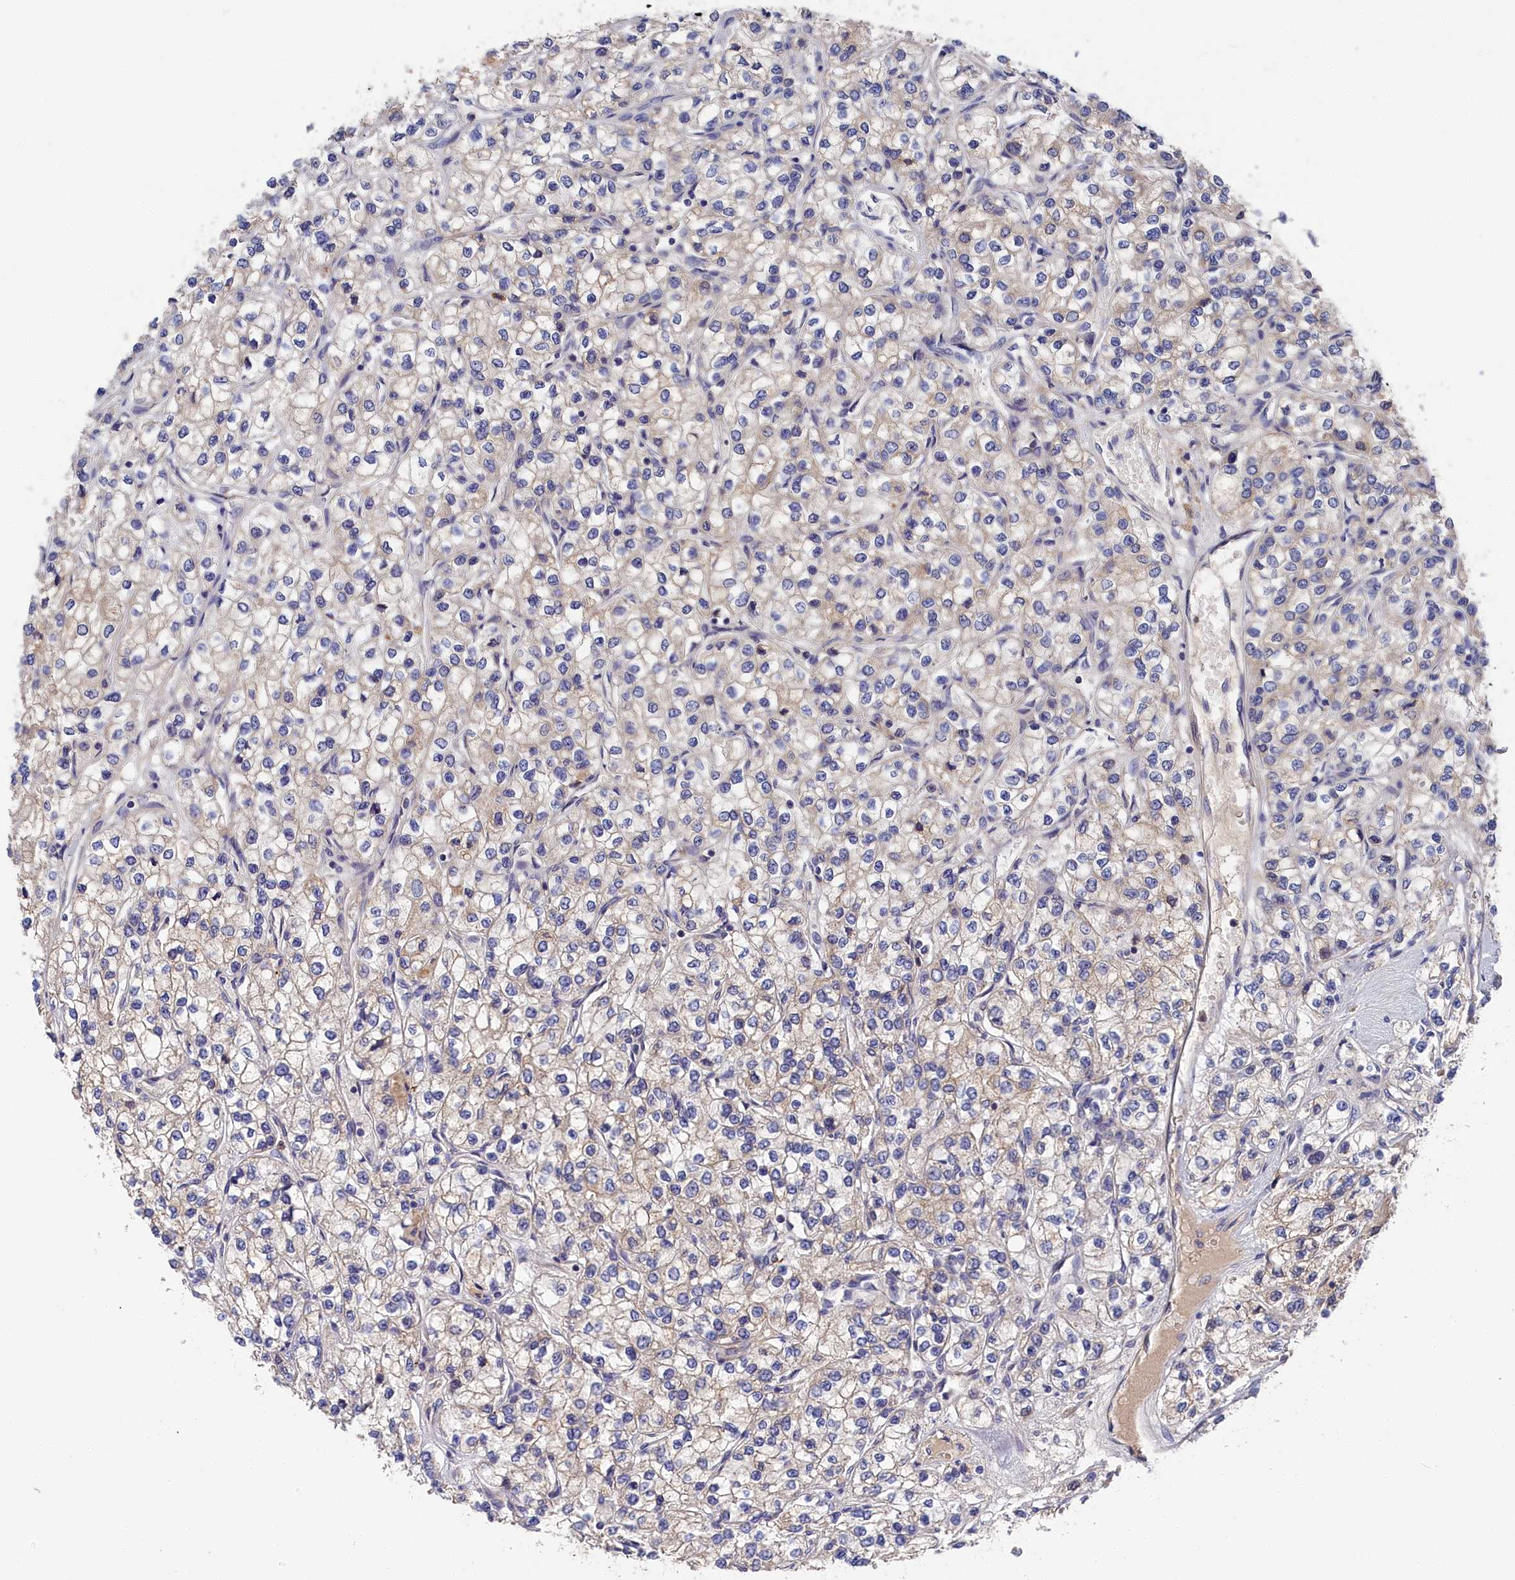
{"staining": {"intensity": "negative", "quantity": "none", "location": "none"}, "tissue": "renal cancer", "cell_type": "Tumor cells", "image_type": "cancer", "snomed": [{"axis": "morphology", "description": "Adenocarcinoma, NOS"}, {"axis": "topography", "description": "Kidney"}], "caption": "The micrograph exhibits no staining of tumor cells in renal cancer (adenocarcinoma).", "gene": "CYB5D2", "patient": {"sex": "male", "age": 80}}